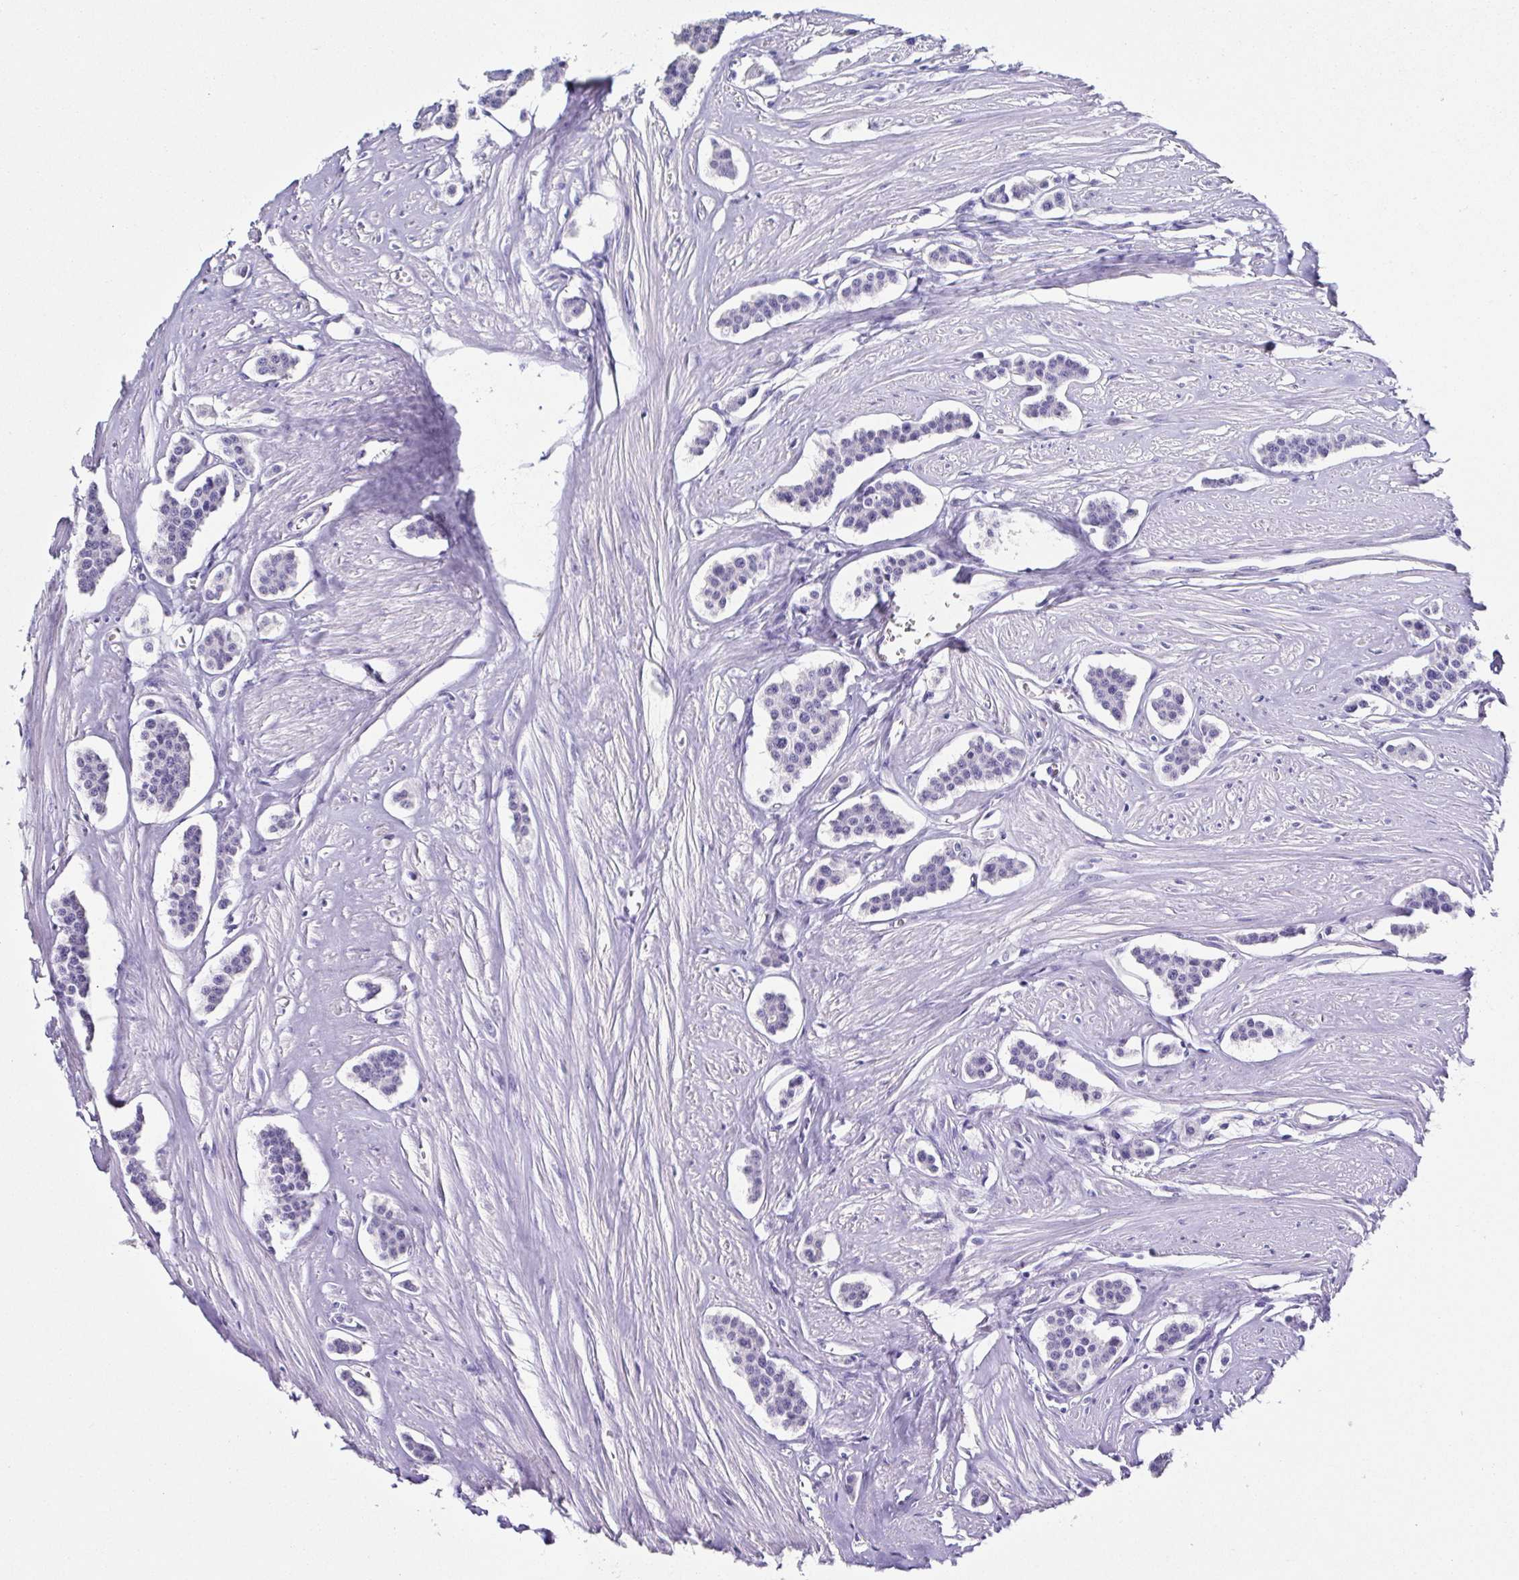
{"staining": {"intensity": "negative", "quantity": "none", "location": "none"}, "tissue": "carcinoid", "cell_type": "Tumor cells", "image_type": "cancer", "snomed": [{"axis": "morphology", "description": "Carcinoid, malignant, NOS"}, {"axis": "topography", "description": "Small intestine"}], "caption": "Tumor cells are negative for brown protein staining in carcinoid.", "gene": "TNNT2", "patient": {"sex": "male", "age": 60}}